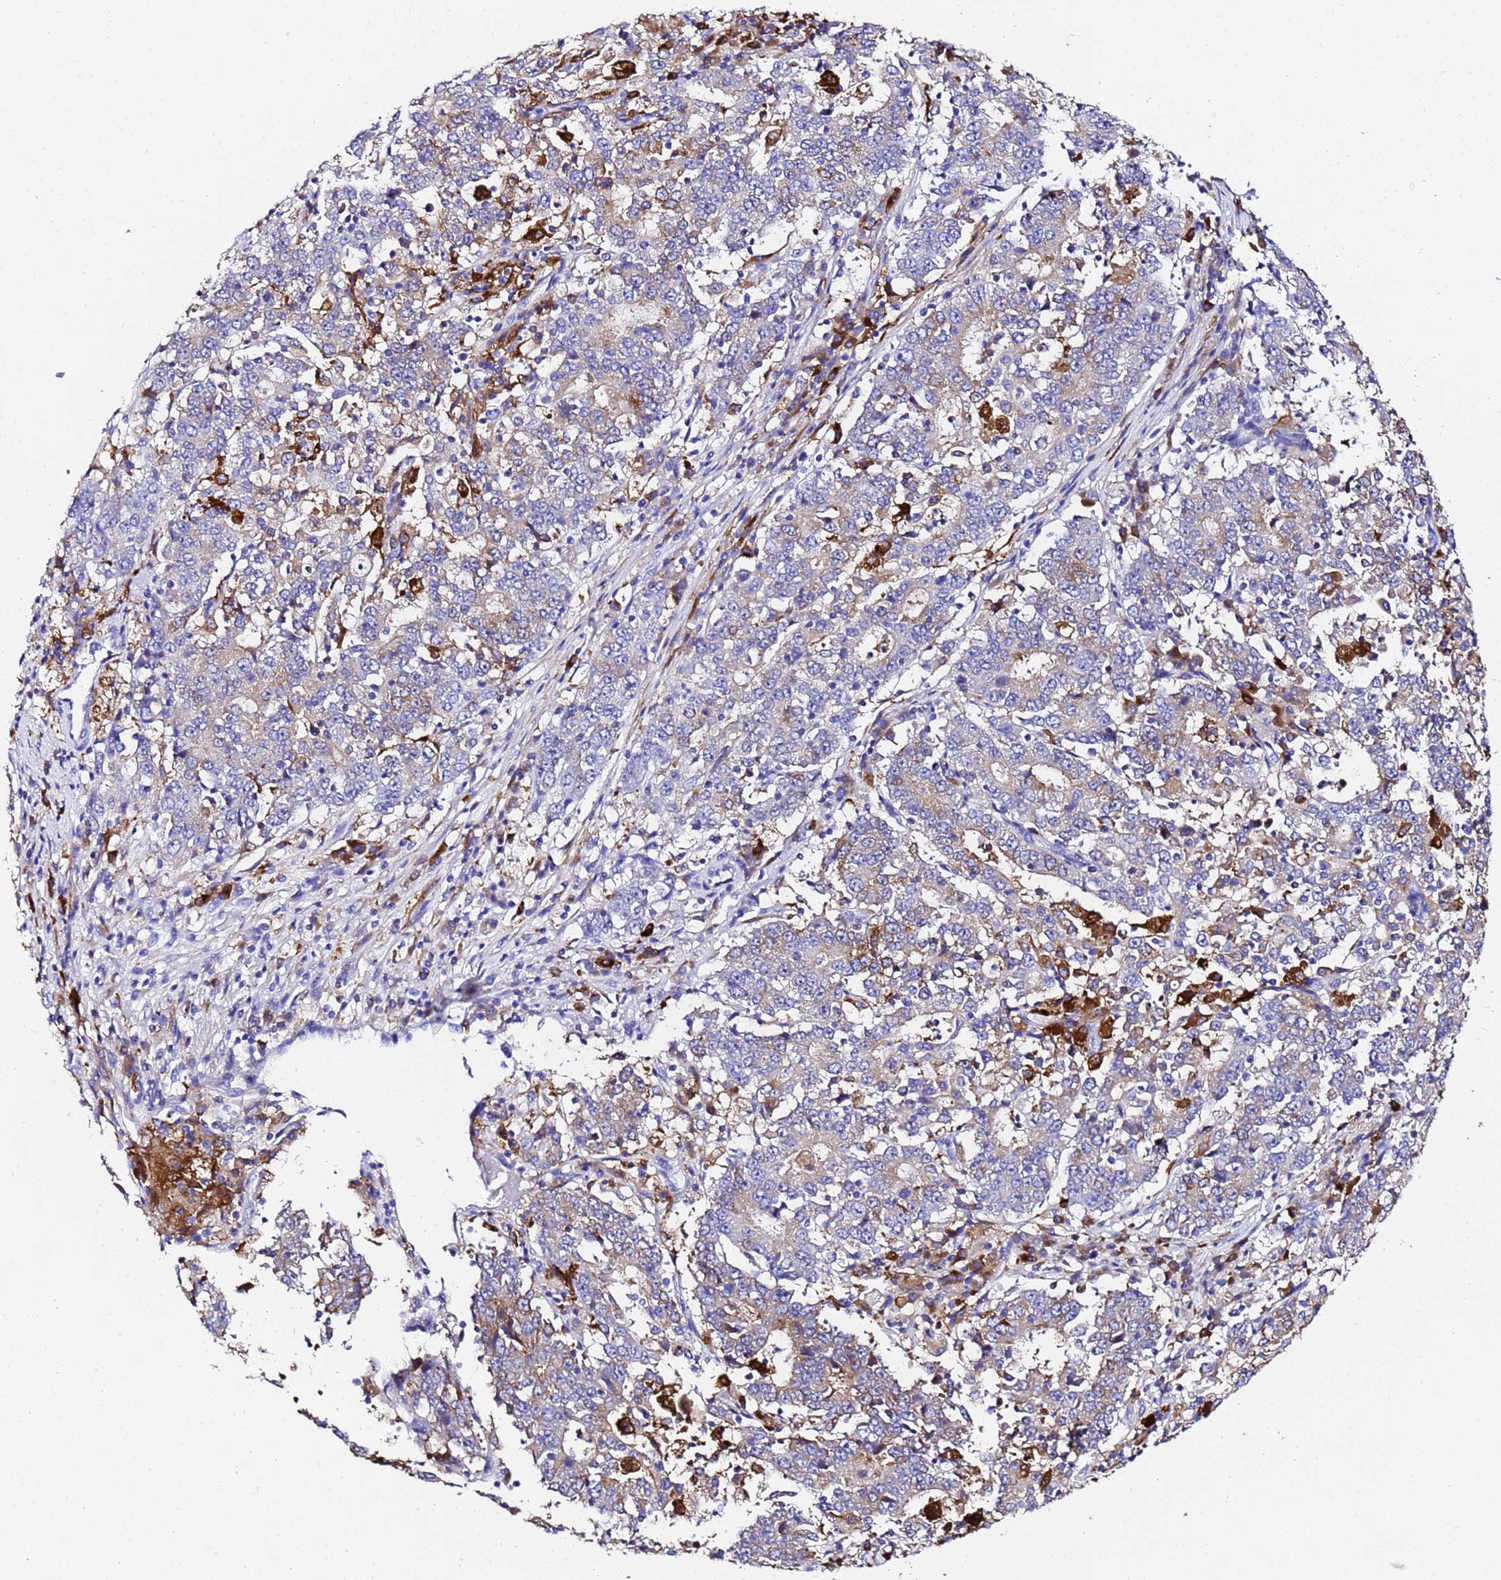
{"staining": {"intensity": "weak", "quantity": "<25%", "location": "cytoplasmic/membranous"}, "tissue": "stomach cancer", "cell_type": "Tumor cells", "image_type": "cancer", "snomed": [{"axis": "morphology", "description": "Adenocarcinoma, NOS"}, {"axis": "topography", "description": "Stomach"}], "caption": "DAB immunohistochemical staining of stomach adenocarcinoma demonstrates no significant positivity in tumor cells.", "gene": "FTL", "patient": {"sex": "male", "age": 59}}